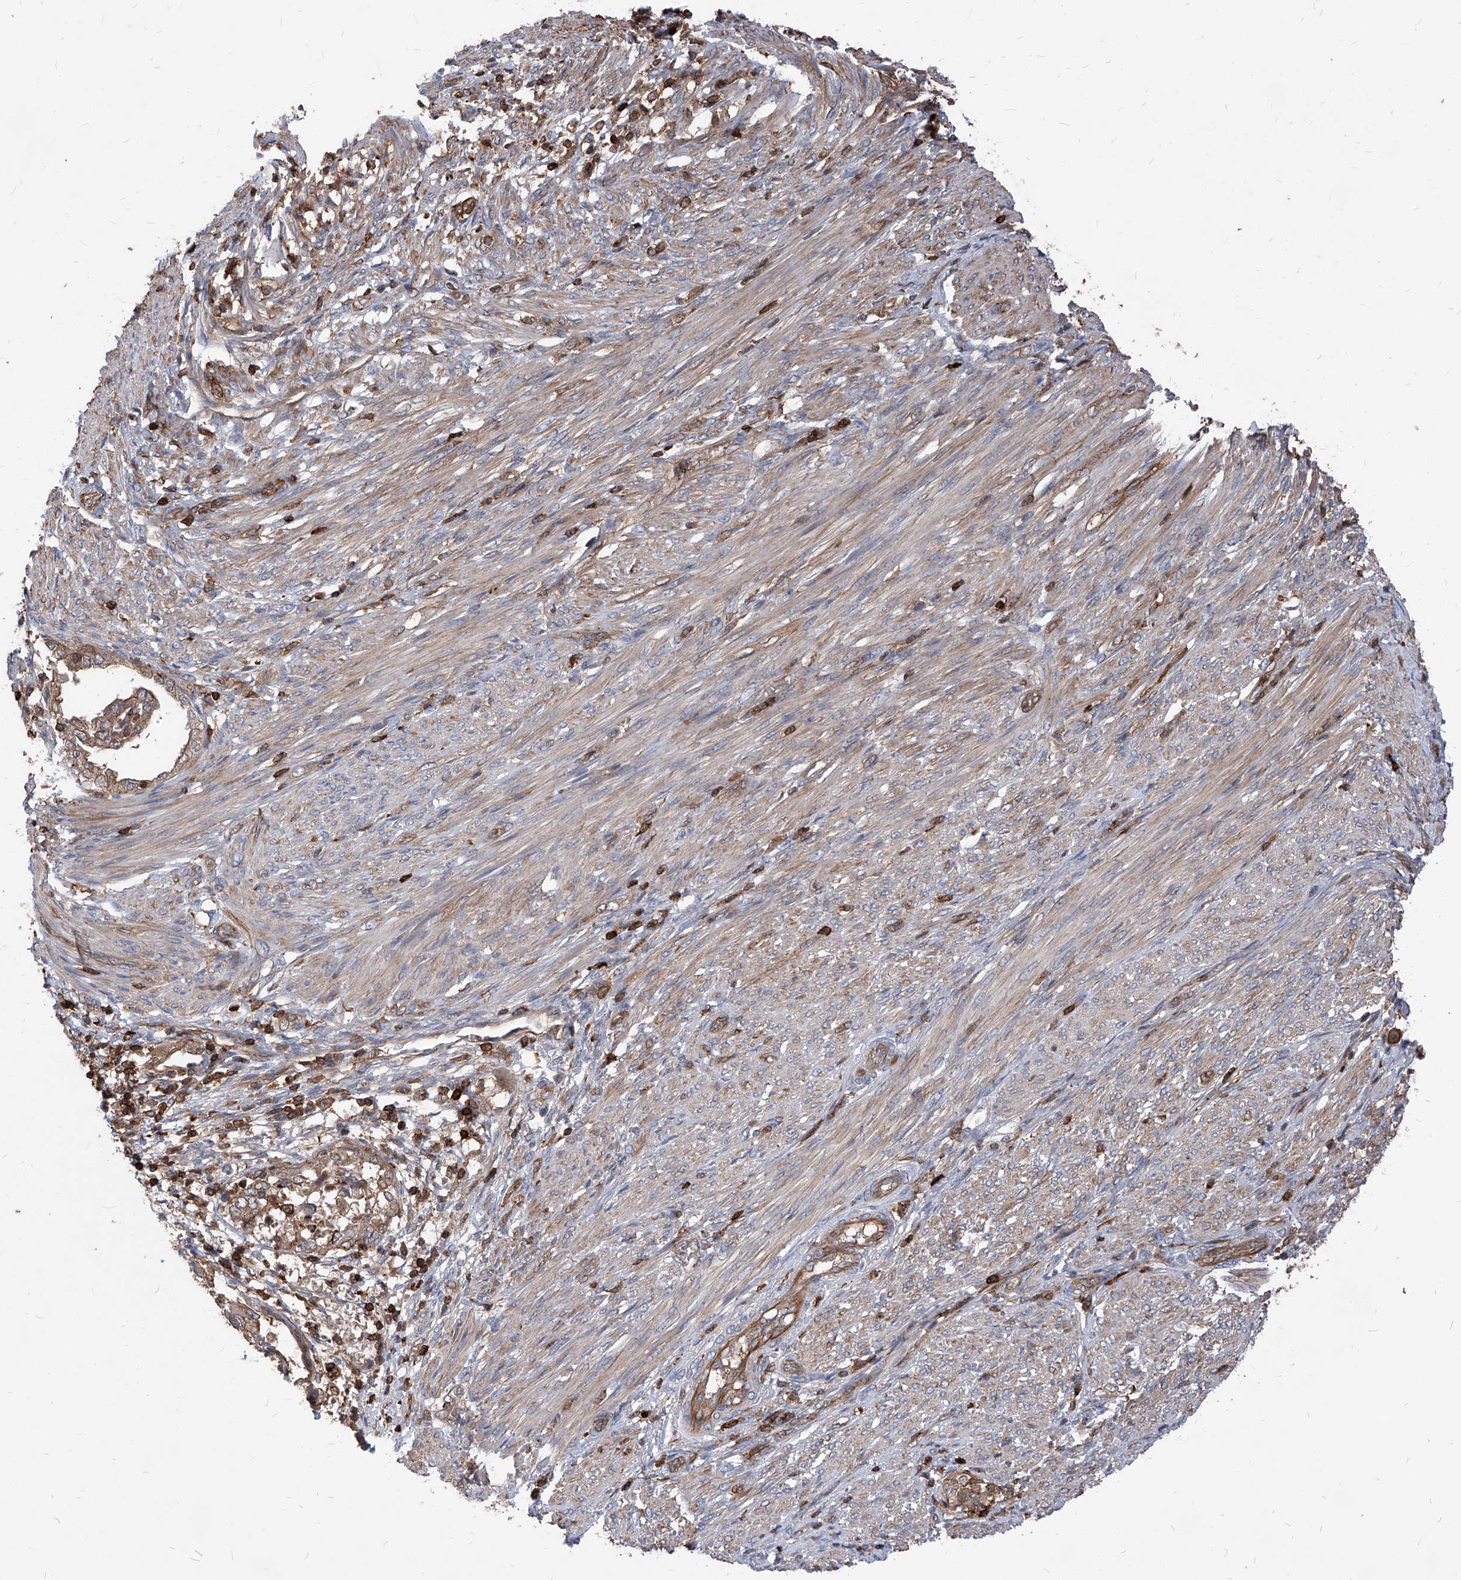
{"staining": {"intensity": "moderate", "quantity": "25%-75%", "location": "cytoplasmic/membranous"}, "tissue": "endometrial cancer", "cell_type": "Tumor cells", "image_type": "cancer", "snomed": [{"axis": "morphology", "description": "Adenocarcinoma, NOS"}, {"axis": "topography", "description": "Endometrium"}], "caption": "The immunohistochemical stain shows moderate cytoplasmic/membranous positivity in tumor cells of adenocarcinoma (endometrial) tissue. Ihc stains the protein of interest in brown and the nuclei are stained blue.", "gene": "ABRACL", "patient": {"sex": "female", "age": 85}}